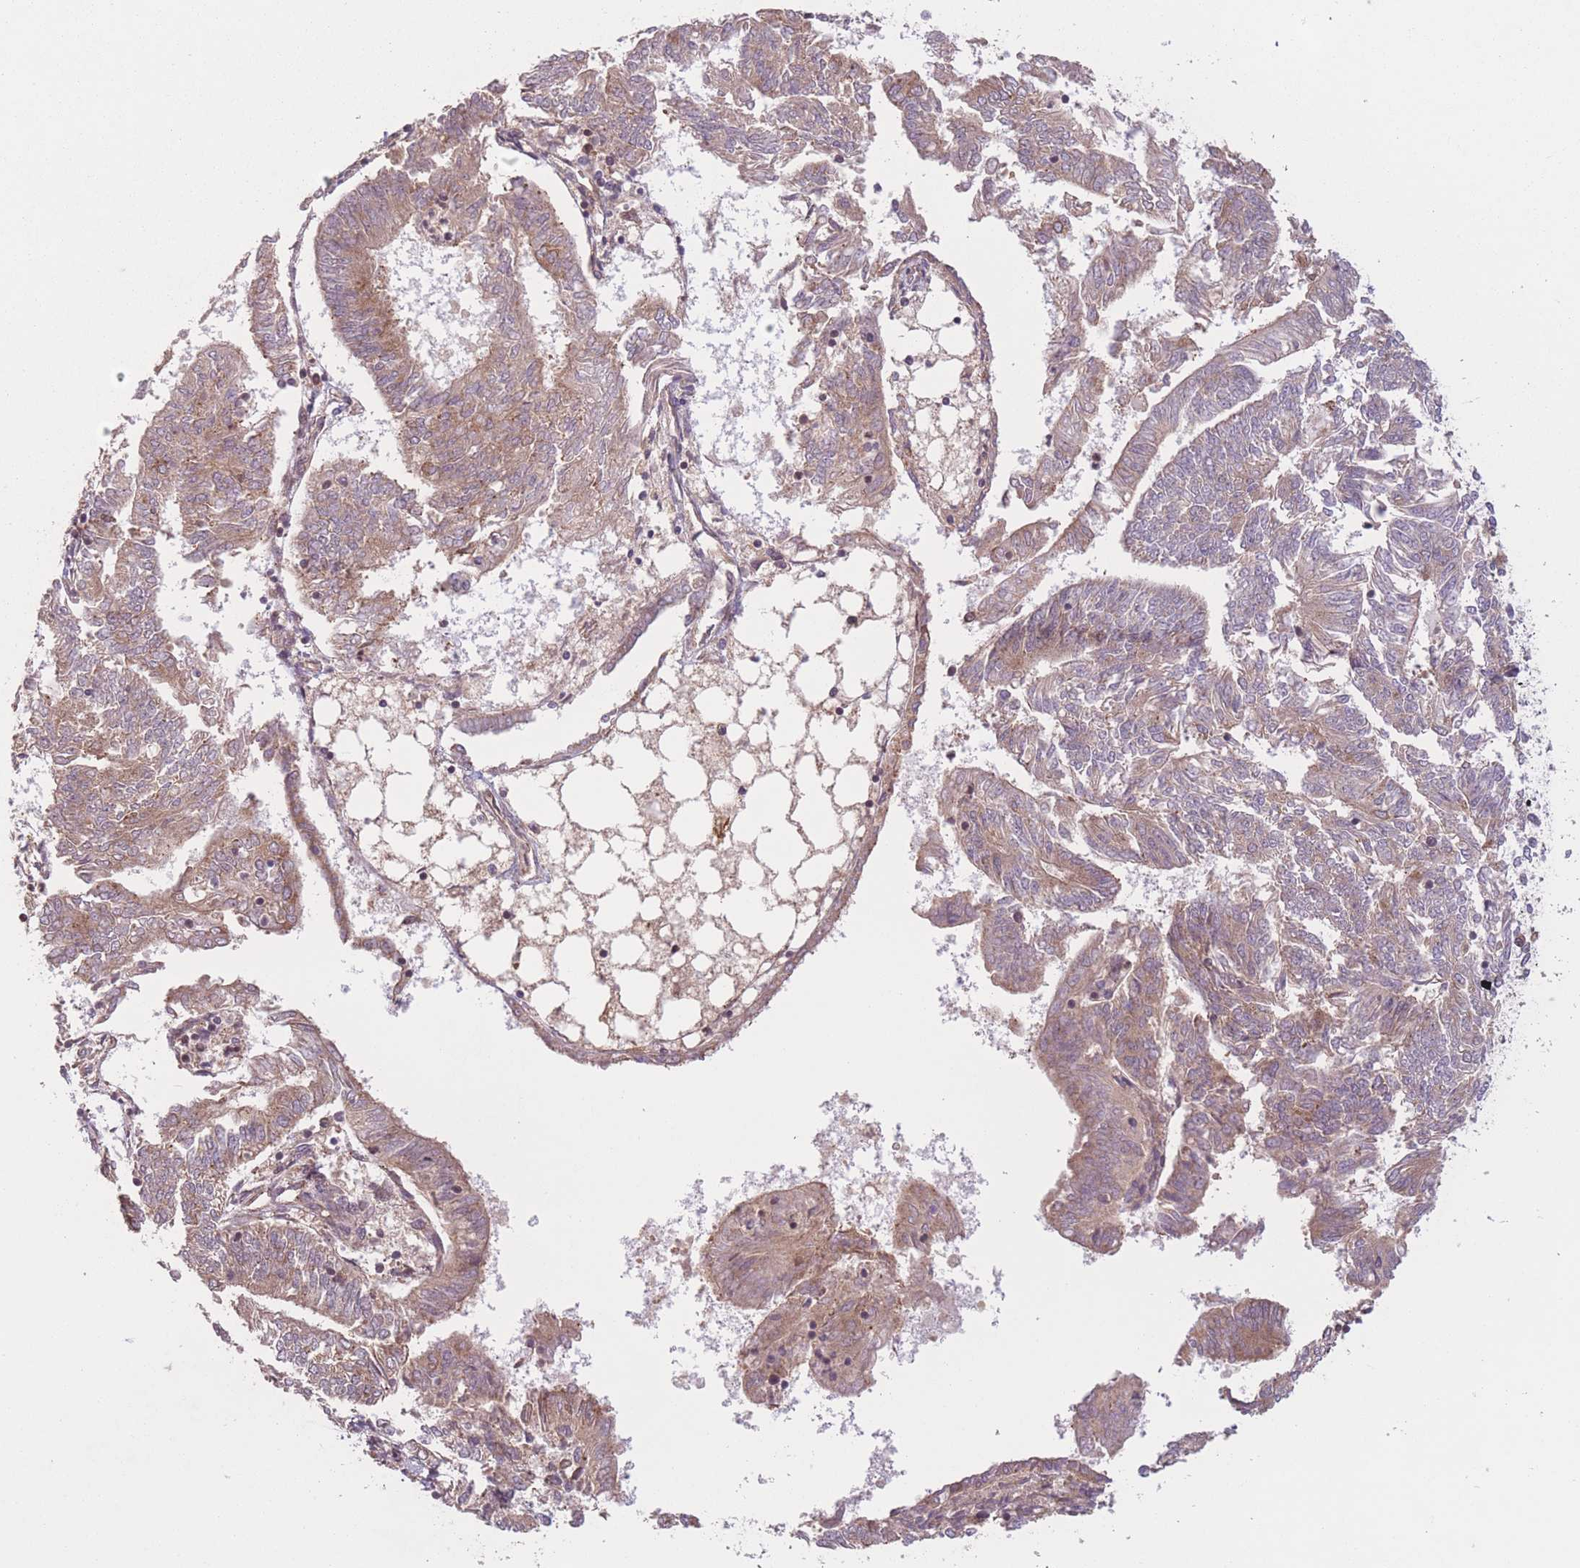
{"staining": {"intensity": "moderate", "quantity": ">75%", "location": "cytoplasmic/membranous"}, "tissue": "endometrial cancer", "cell_type": "Tumor cells", "image_type": "cancer", "snomed": [{"axis": "morphology", "description": "Adenocarcinoma, NOS"}, {"axis": "topography", "description": "Endometrium"}], "caption": "Endometrial cancer stained with a protein marker shows moderate staining in tumor cells.", "gene": "WASHC2A", "patient": {"sex": "female", "age": 58}}